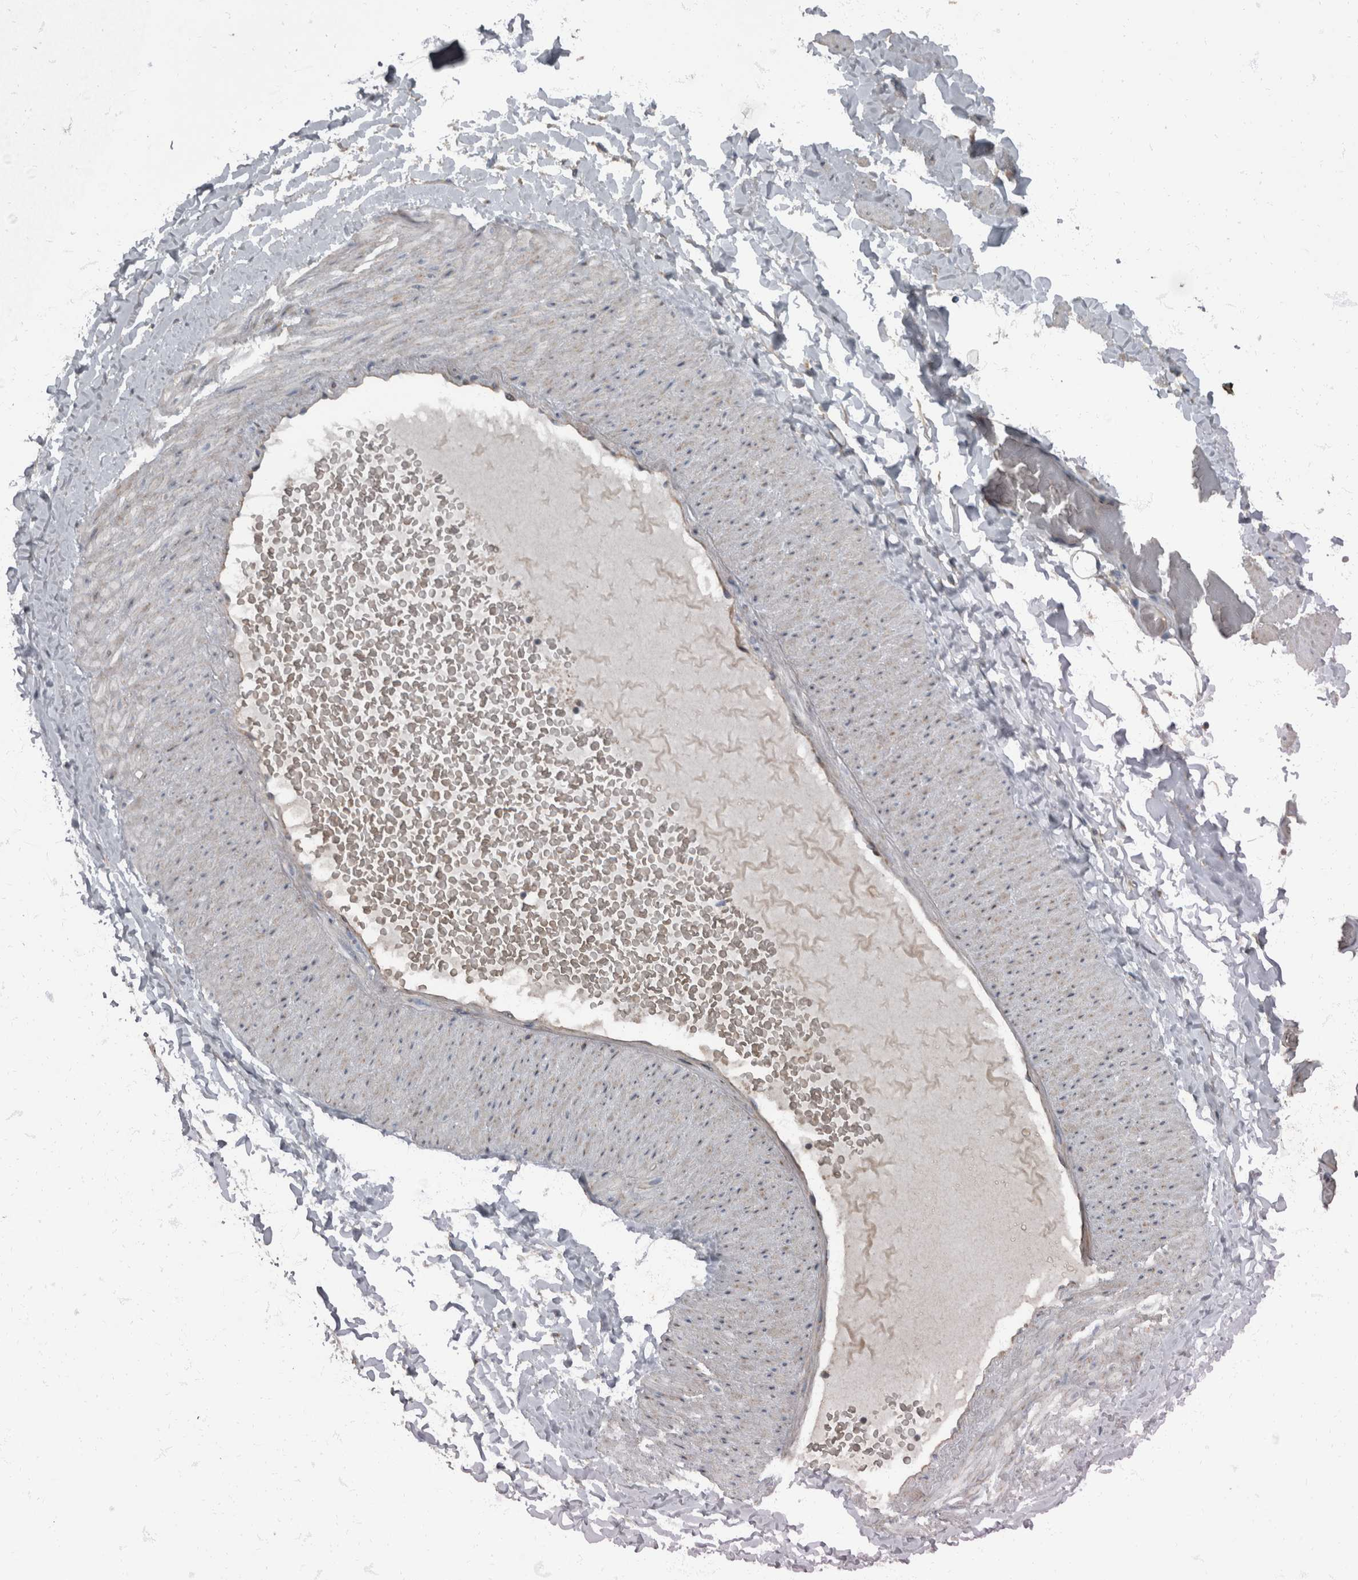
{"staining": {"intensity": "negative", "quantity": "none", "location": "none"}, "tissue": "adipose tissue", "cell_type": "Adipocytes", "image_type": "normal", "snomed": [{"axis": "morphology", "description": "Normal tissue, NOS"}, {"axis": "topography", "description": "Adipose tissue"}, {"axis": "topography", "description": "Vascular tissue"}, {"axis": "topography", "description": "Peripheral nerve tissue"}], "caption": "Adipose tissue stained for a protein using immunohistochemistry (IHC) shows no expression adipocytes.", "gene": "RABGGTB", "patient": {"sex": "male", "age": 25}}